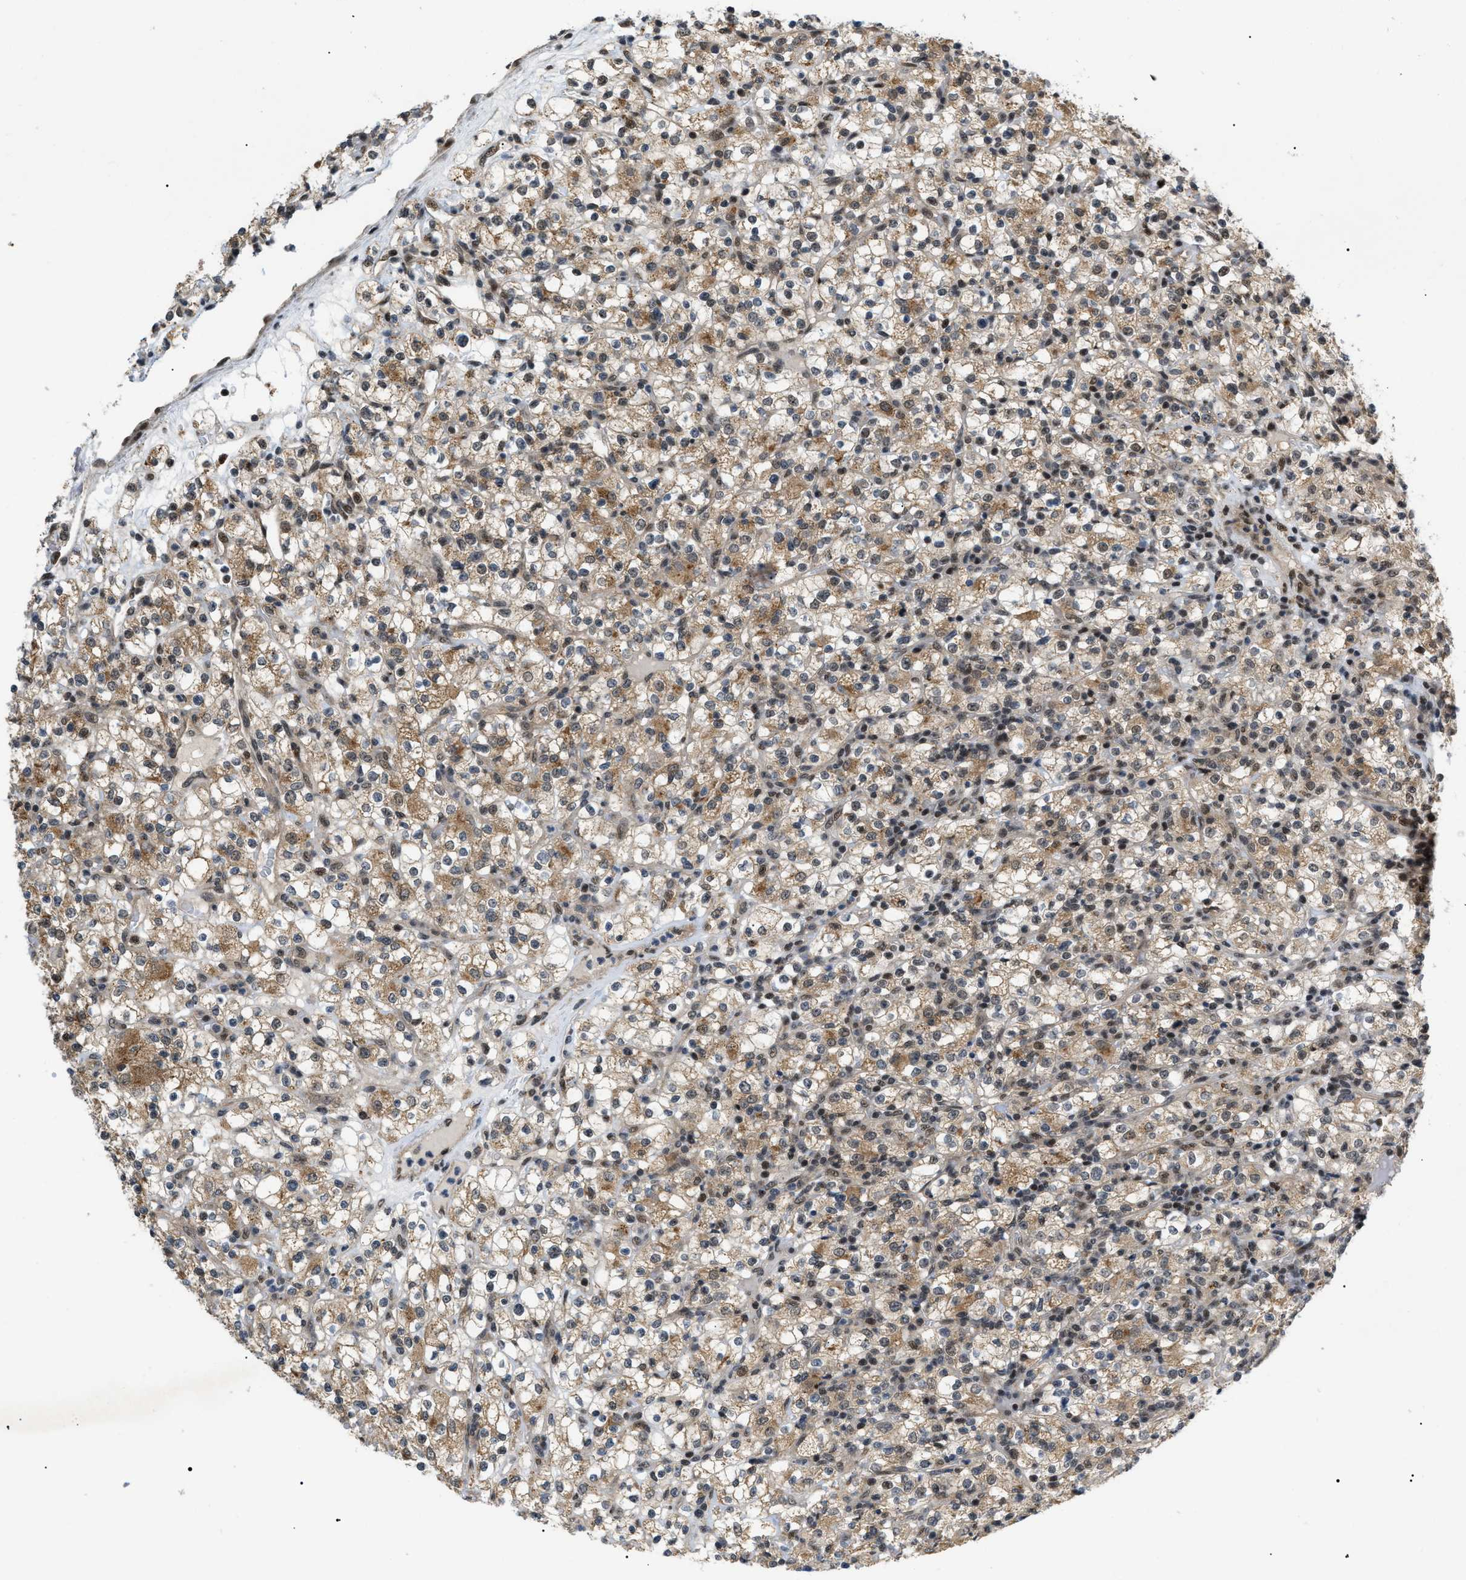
{"staining": {"intensity": "moderate", "quantity": ">75%", "location": "cytoplasmic/membranous,nuclear"}, "tissue": "renal cancer", "cell_type": "Tumor cells", "image_type": "cancer", "snomed": [{"axis": "morphology", "description": "Normal tissue, NOS"}, {"axis": "morphology", "description": "Adenocarcinoma, NOS"}, {"axis": "topography", "description": "Kidney"}], "caption": "IHC staining of renal adenocarcinoma, which shows medium levels of moderate cytoplasmic/membranous and nuclear staining in about >75% of tumor cells indicating moderate cytoplasmic/membranous and nuclear protein positivity. The staining was performed using DAB (3,3'-diaminobenzidine) (brown) for protein detection and nuclei were counterstained in hematoxylin (blue).", "gene": "ZBTB11", "patient": {"sex": "female", "age": 72}}